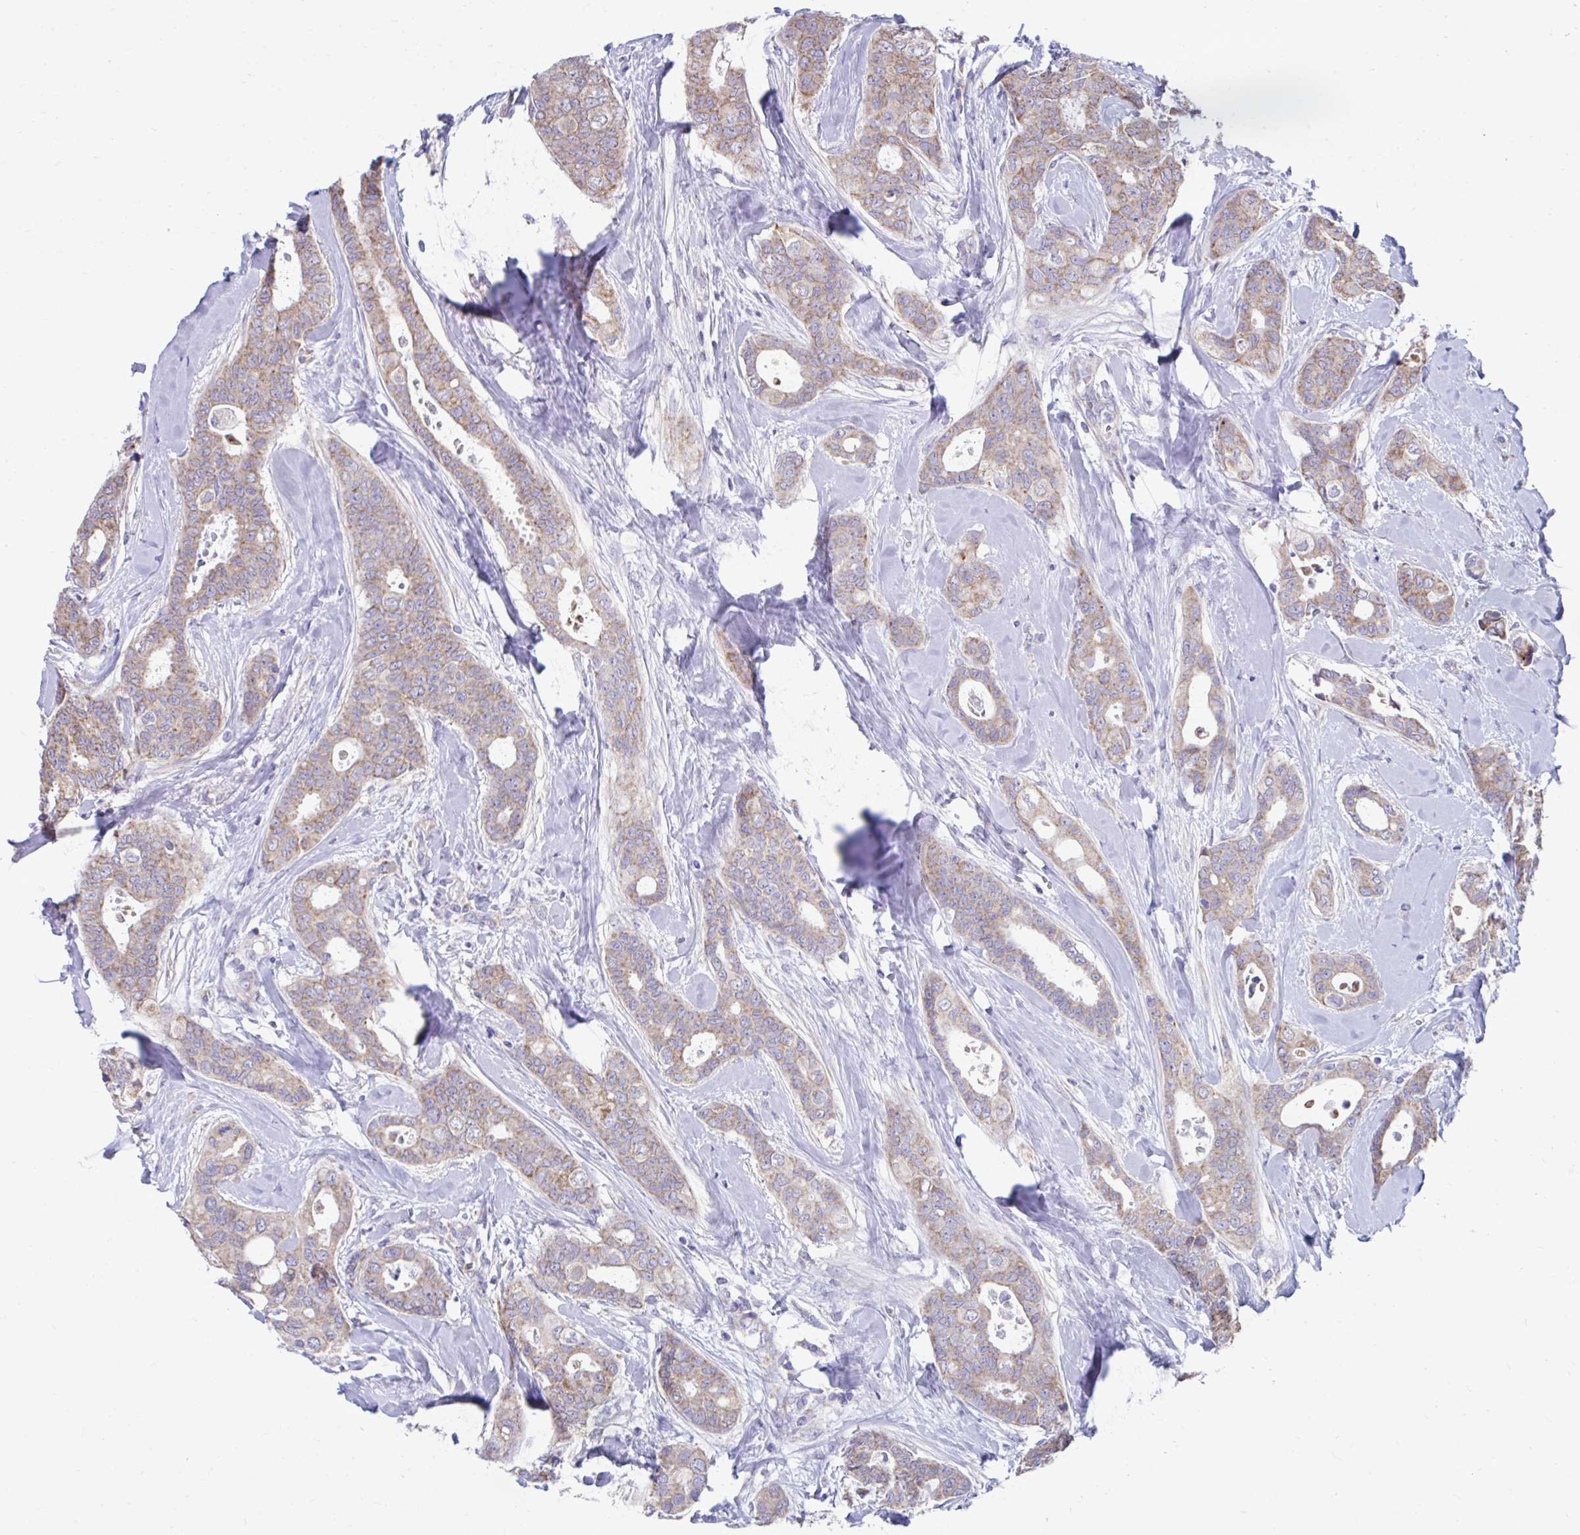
{"staining": {"intensity": "weak", "quantity": "25%-75%", "location": "cytoplasmic/membranous"}, "tissue": "breast cancer", "cell_type": "Tumor cells", "image_type": "cancer", "snomed": [{"axis": "morphology", "description": "Duct carcinoma"}, {"axis": "topography", "description": "Breast"}], "caption": "IHC staining of breast cancer, which displays low levels of weak cytoplasmic/membranous staining in approximately 25%-75% of tumor cells indicating weak cytoplasmic/membranous protein expression. The staining was performed using DAB (3,3'-diaminobenzidine) (brown) for protein detection and nuclei were counterstained in hematoxylin (blue).", "gene": "LINGO4", "patient": {"sex": "female", "age": 45}}